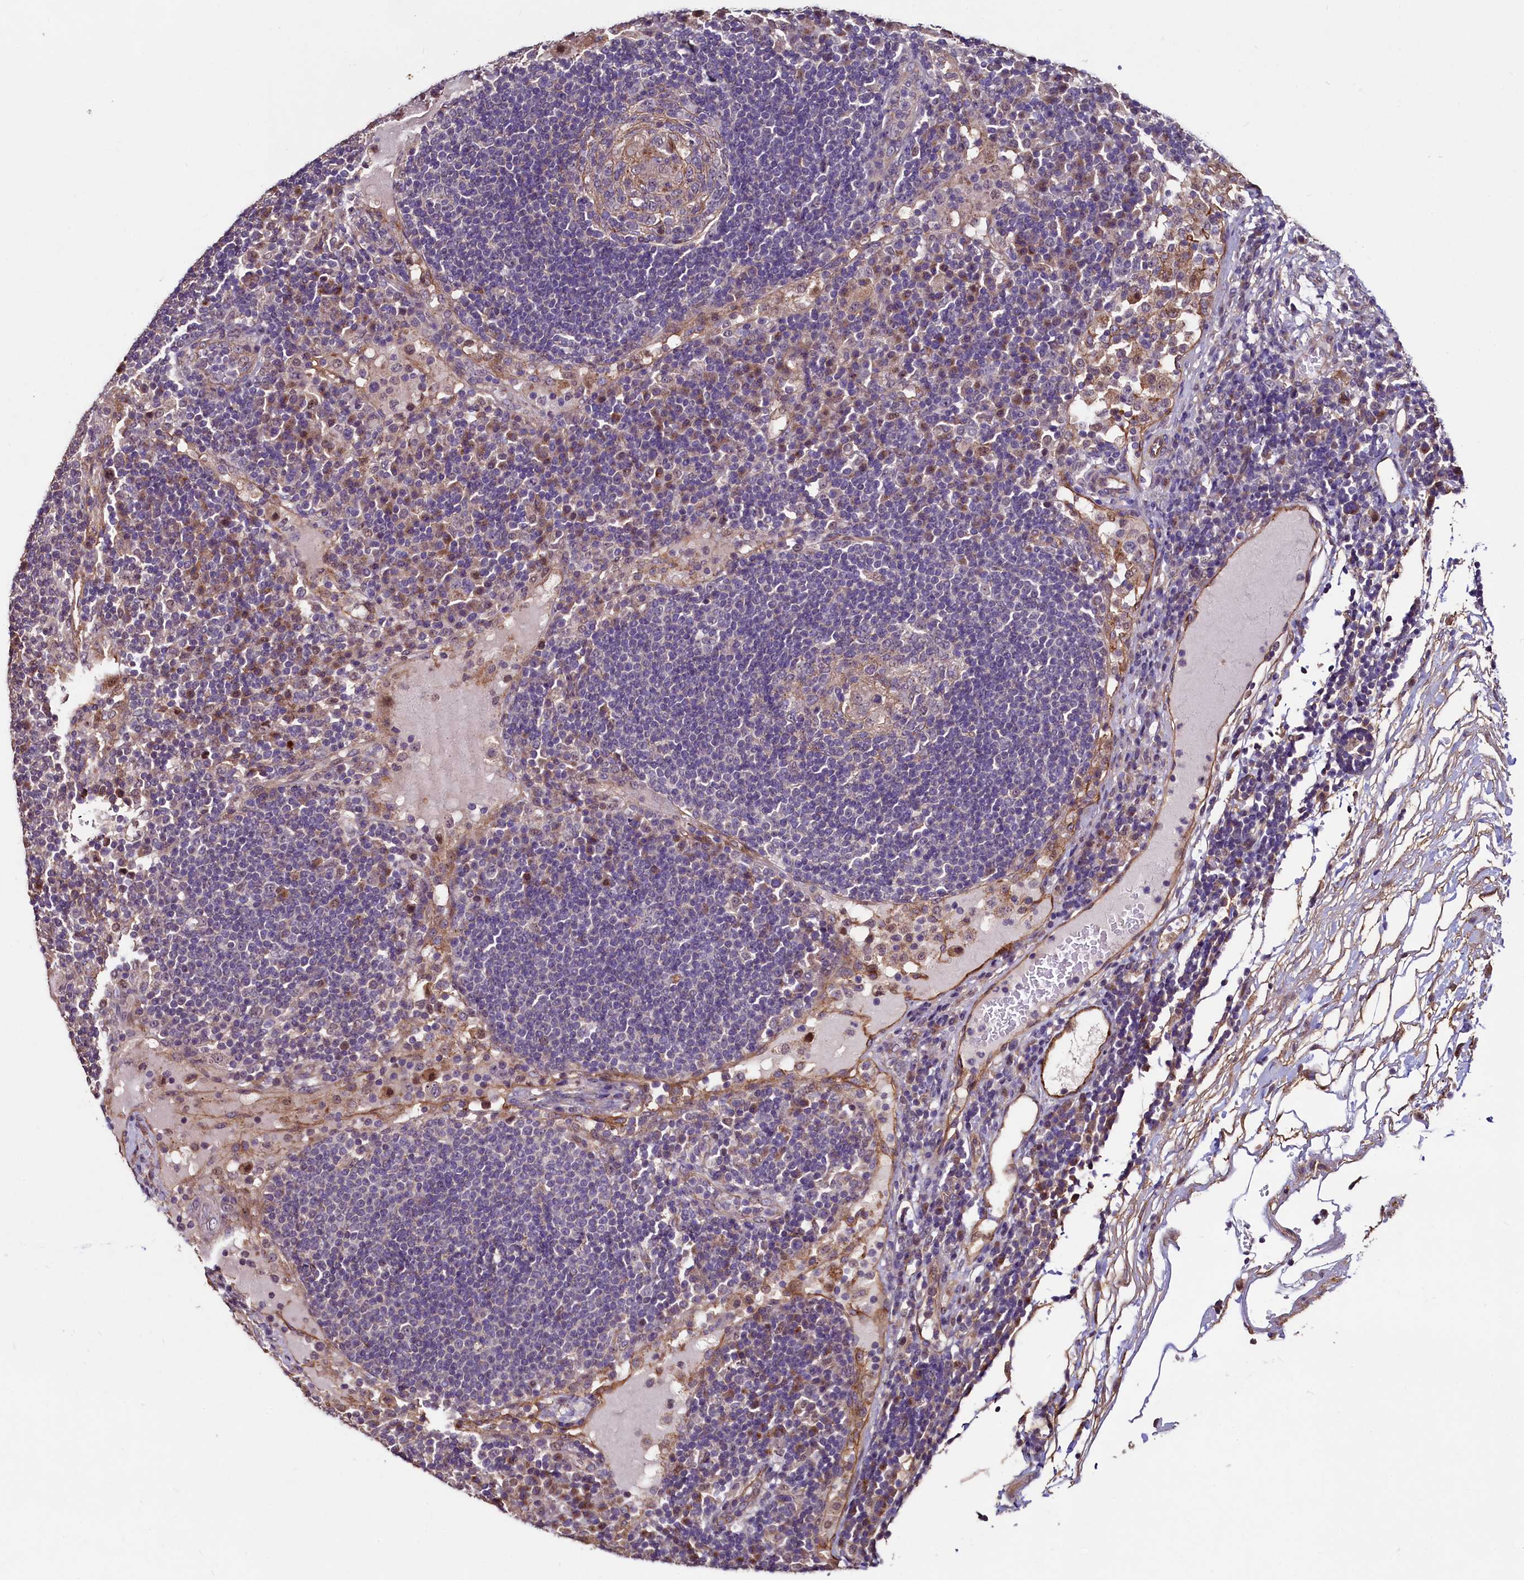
{"staining": {"intensity": "weak", "quantity": "<25%", "location": "cytoplasmic/membranous"}, "tissue": "lymph node", "cell_type": "Germinal center cells", "image_type": "normal", "snomed": [{"axis": "morphology", "description": "Normal tissue, NOS"}, {"axis": "topography", "description": "Lymph node"}], "caption": "Immunohistochemistry histopathology image of normal lymph node: human lymph node stained with DAB (3,3'-diaminobenzidine) shows no significant protein expression in germinal center cells. Nuclei are stained in blue.", "gene": "PALM", "patient": {"sex": "female", "age": 53}}